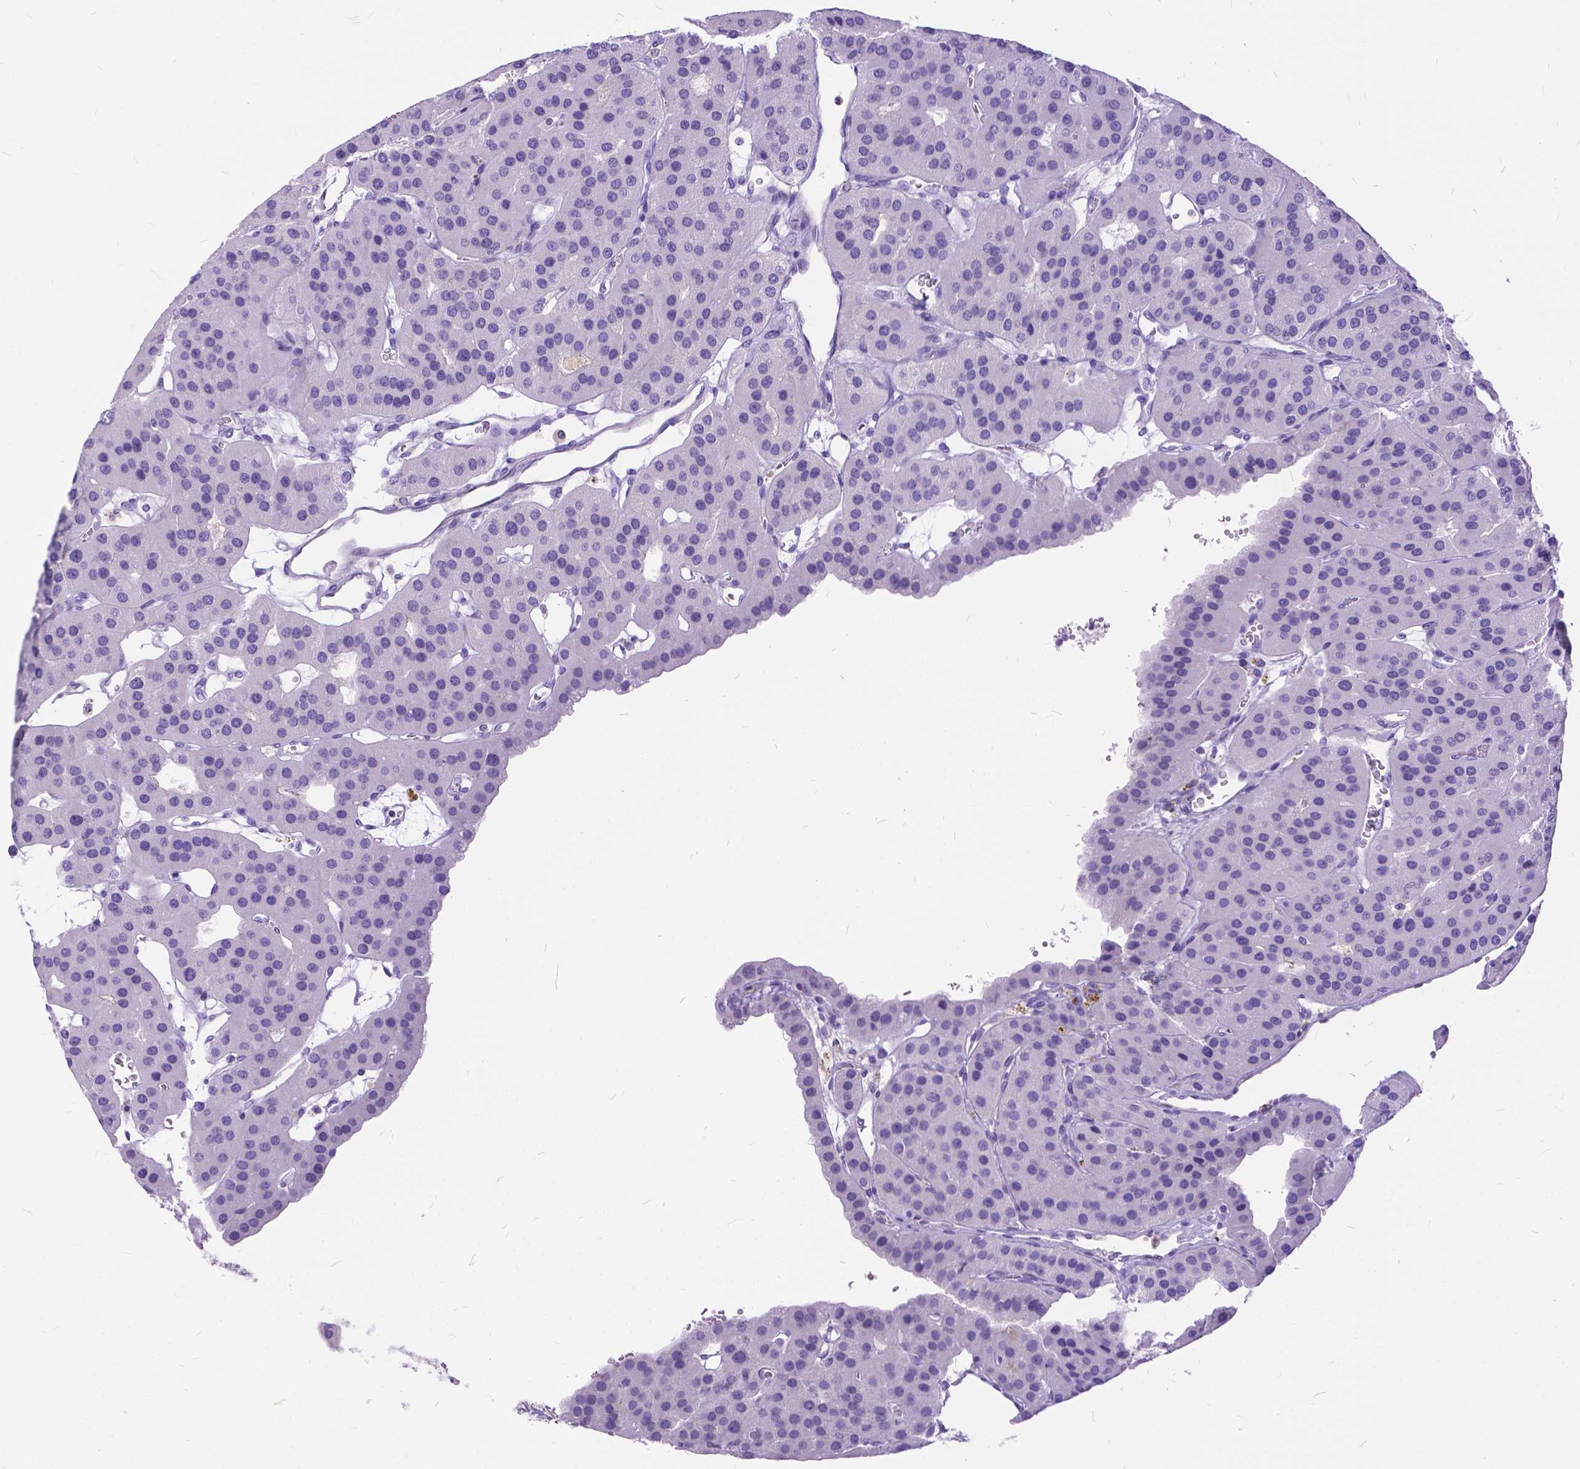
{"staining": {"intensity": "negative", "quantity": "none", "location": "none"}, "tissue": "parathyroid gland", "cell_type": "Glandular cells", "image_type": "normal", "snomed": [{"axis": "morphology", "description": "Normal tissue, NOS"}, {"axis": "morphology", "description": "Adenoma, NOS"}, {"axis": "topography", "description": "Parathyroid gland"}], "caption": "Human parathyroid gland stained for a protein using immunohistochemistry (IHC) reveals no staining in glandular cells.", "gene": "TMEM169", "patient": {"sex": "female", "age": 86}}